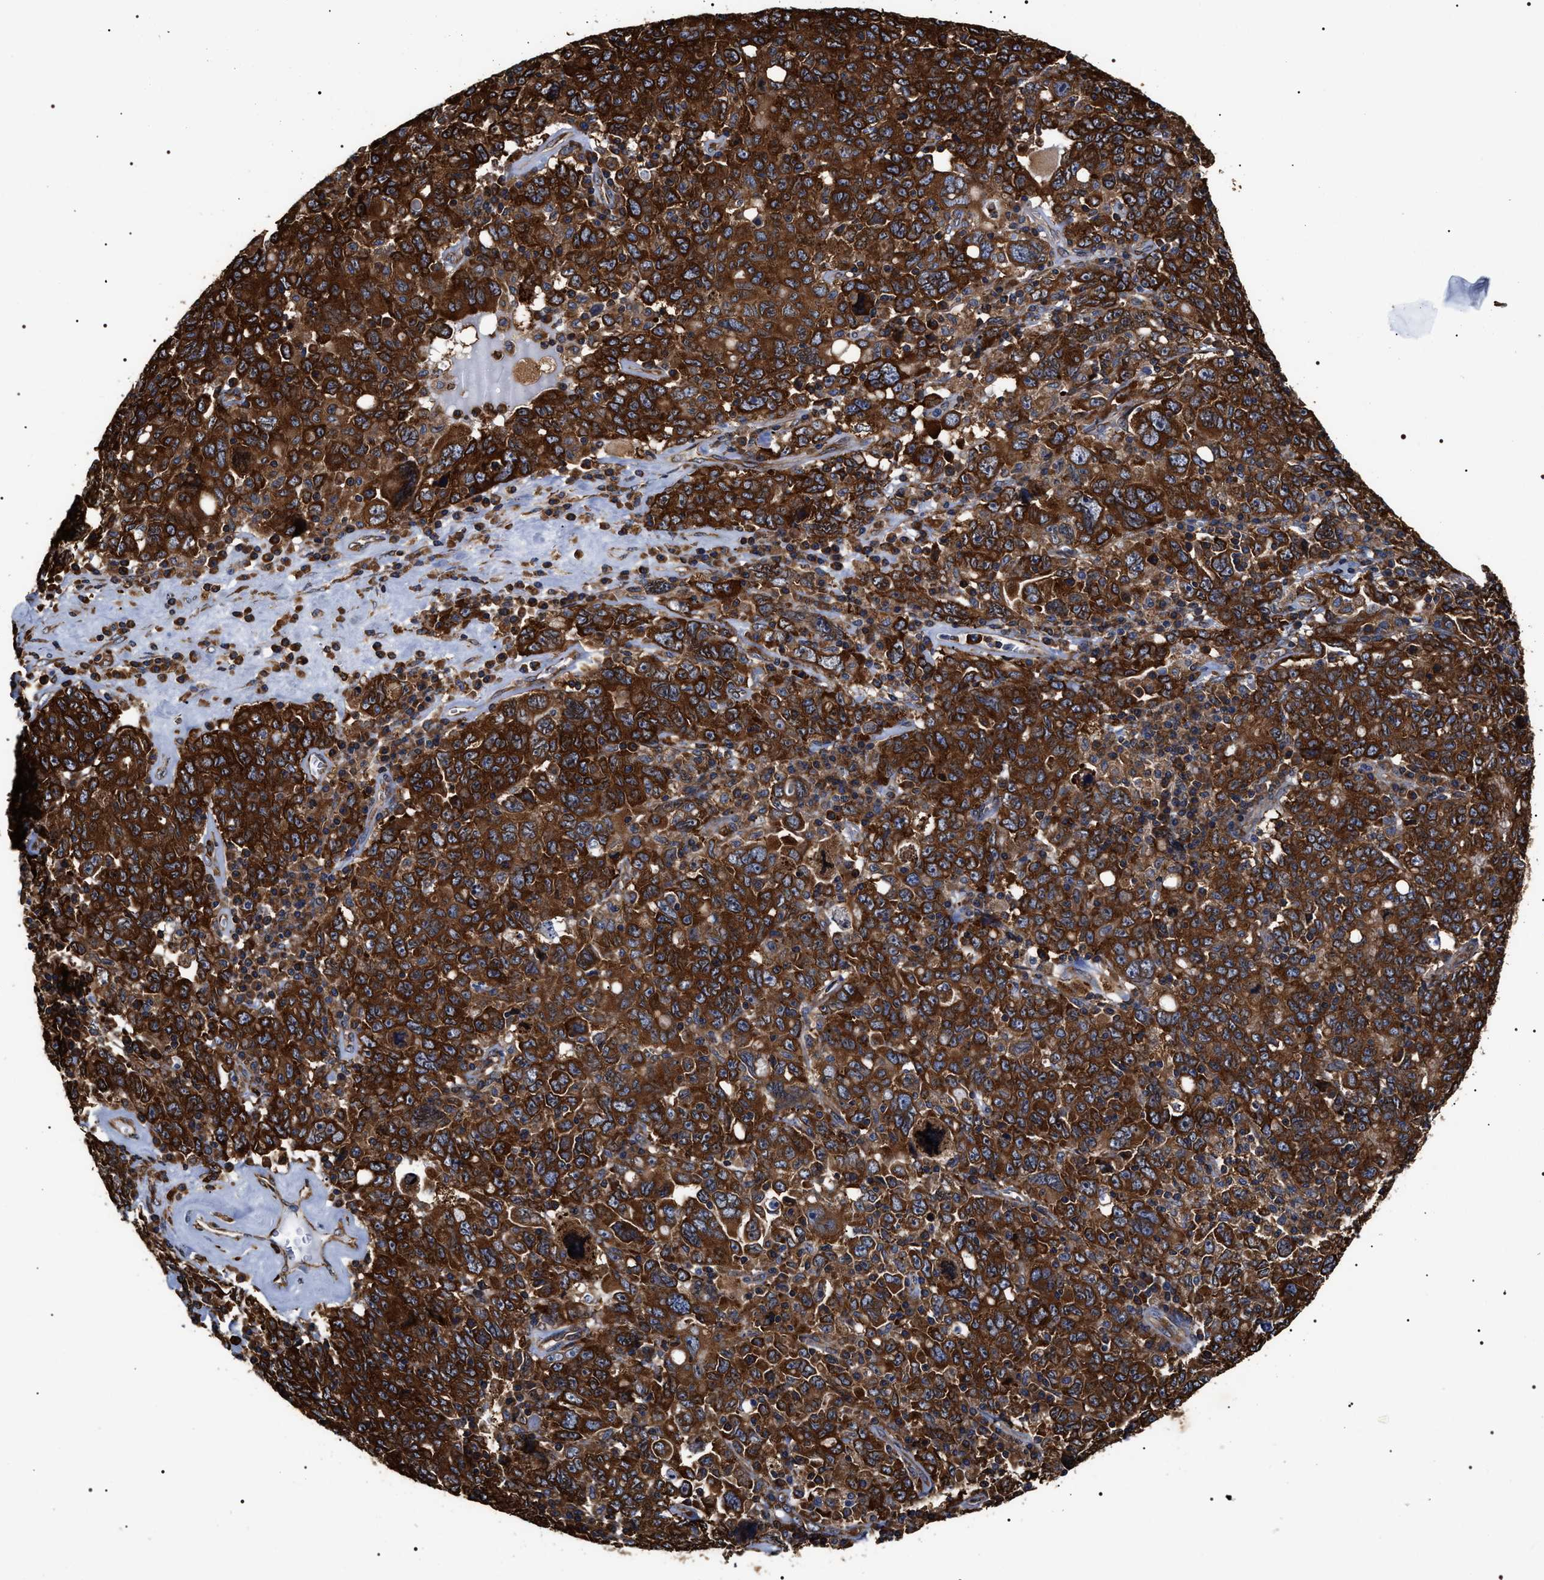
{"staining": {"intensity": "strong", "quantity": ">75%", "location": "cytoplasmic/membranous"}, "tissue": "ovarian cancer", "cell_type": "Tumor cells", "image_type": "cancer", "snomed": [{"axis": "morphology", "description": "Carcinoma, endometroid"}, {"axis": "topography", "description": "Ovary"}], "caption": "This histopathology image reveals ovarian cancer (endometroid carcinoma) stained with immunohistochemistry to label a protein in brown. The cytoplasmic/membranous of tumor cells show strong positivity for the protein. Nuclei are counter-stained blue.", "gene": "SERBP1", "patient": {"sex": "female", "age": 62}}